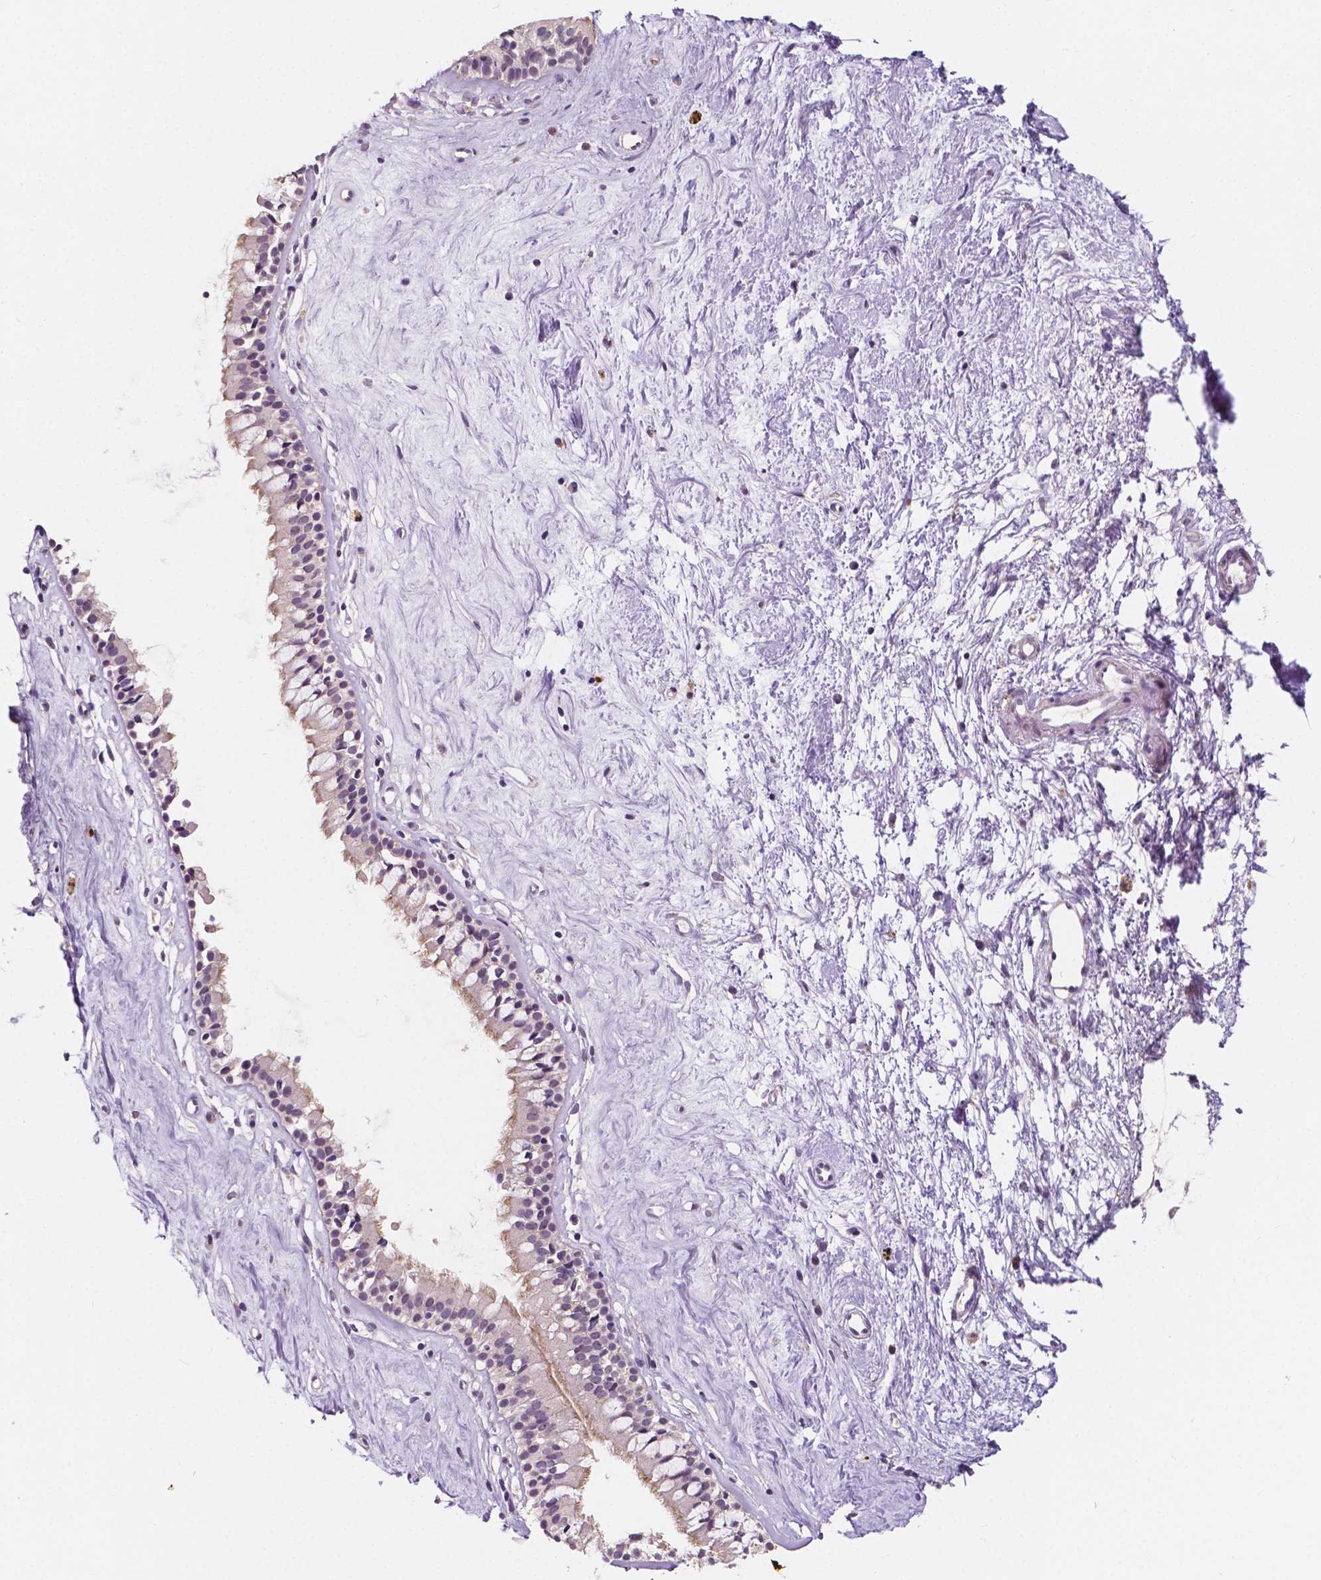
{"staining": {"intensity": "negative", "quantity": "none", "location": "none"}, "tissue": "nasopharynx", "cell_type": "Respiratory epithelial cells", "image_type": "normal", "snomed": [{"axis": "morphology", "description": "Normal tissue, NOS"}, {"axis": "topography", "description": "Nasopharynx"}], "caption": "Immunohistochemistry (IHC) of unremarkable nasopharynx shows no positivity in respiratory epithelial cells.", "gene": "SIRT2", "patient": {"sex": "female", "age": 52}}